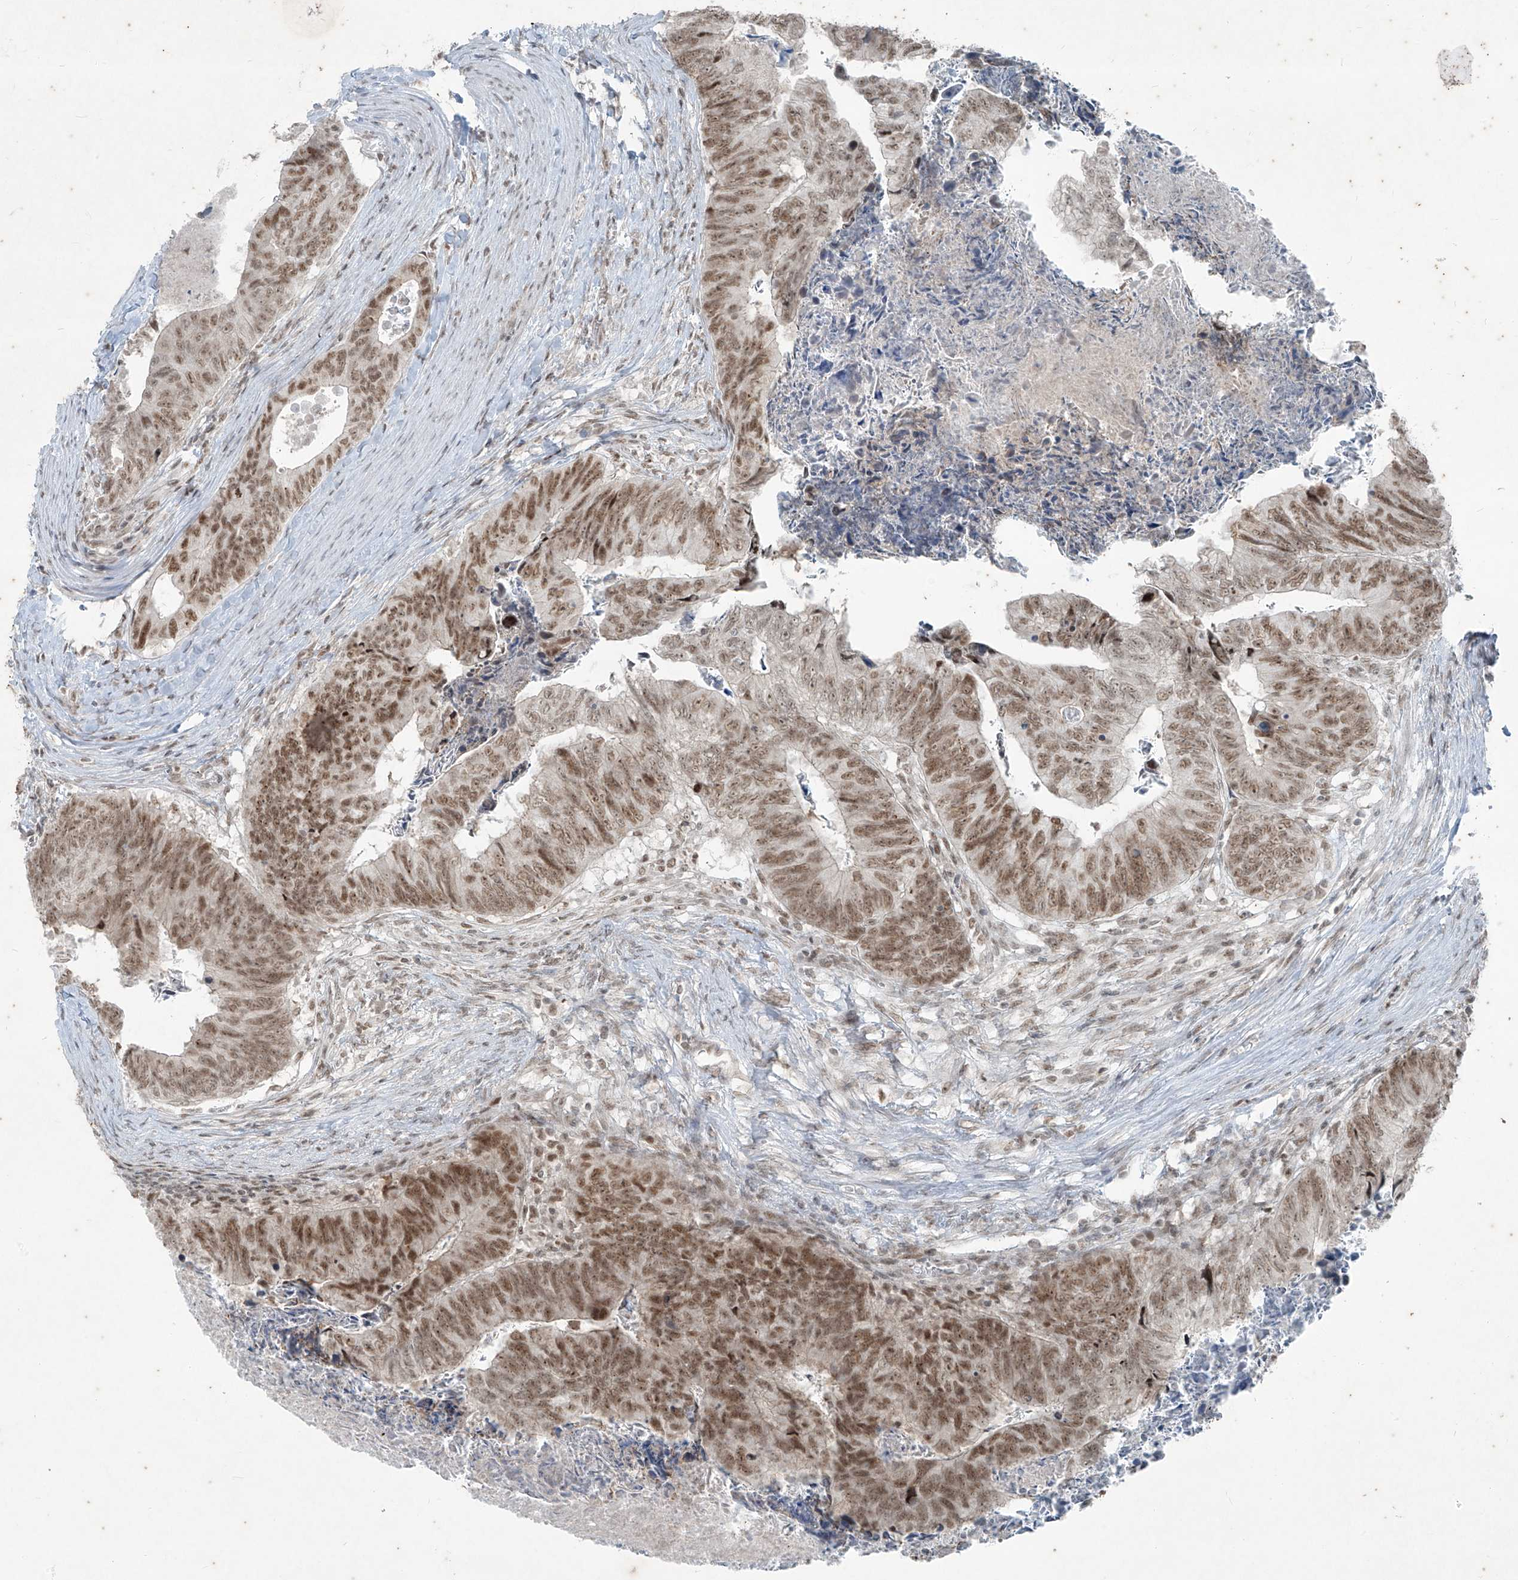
{"staining": {"intensity": "moderate", "quantity": ">75%", "location": "nuclear"}, "tissue": "colorectal cancer", "cell_type": "Tumor cells", "image_type": "cancer", "snomed": [{"axis": "morphology", "description": "Adenocarcinoma, NOS"}, {"axis": "topography", "description": "Colon"}], "caption": "Immunohistochemistry (IHC) of human colorectal adenocarcinoma shows medium levels of moderate nuclear staining in approximately >75% of tumor cells.", "gene": "ZNF354B", "patient": {"sex": "female", "age": 67}}